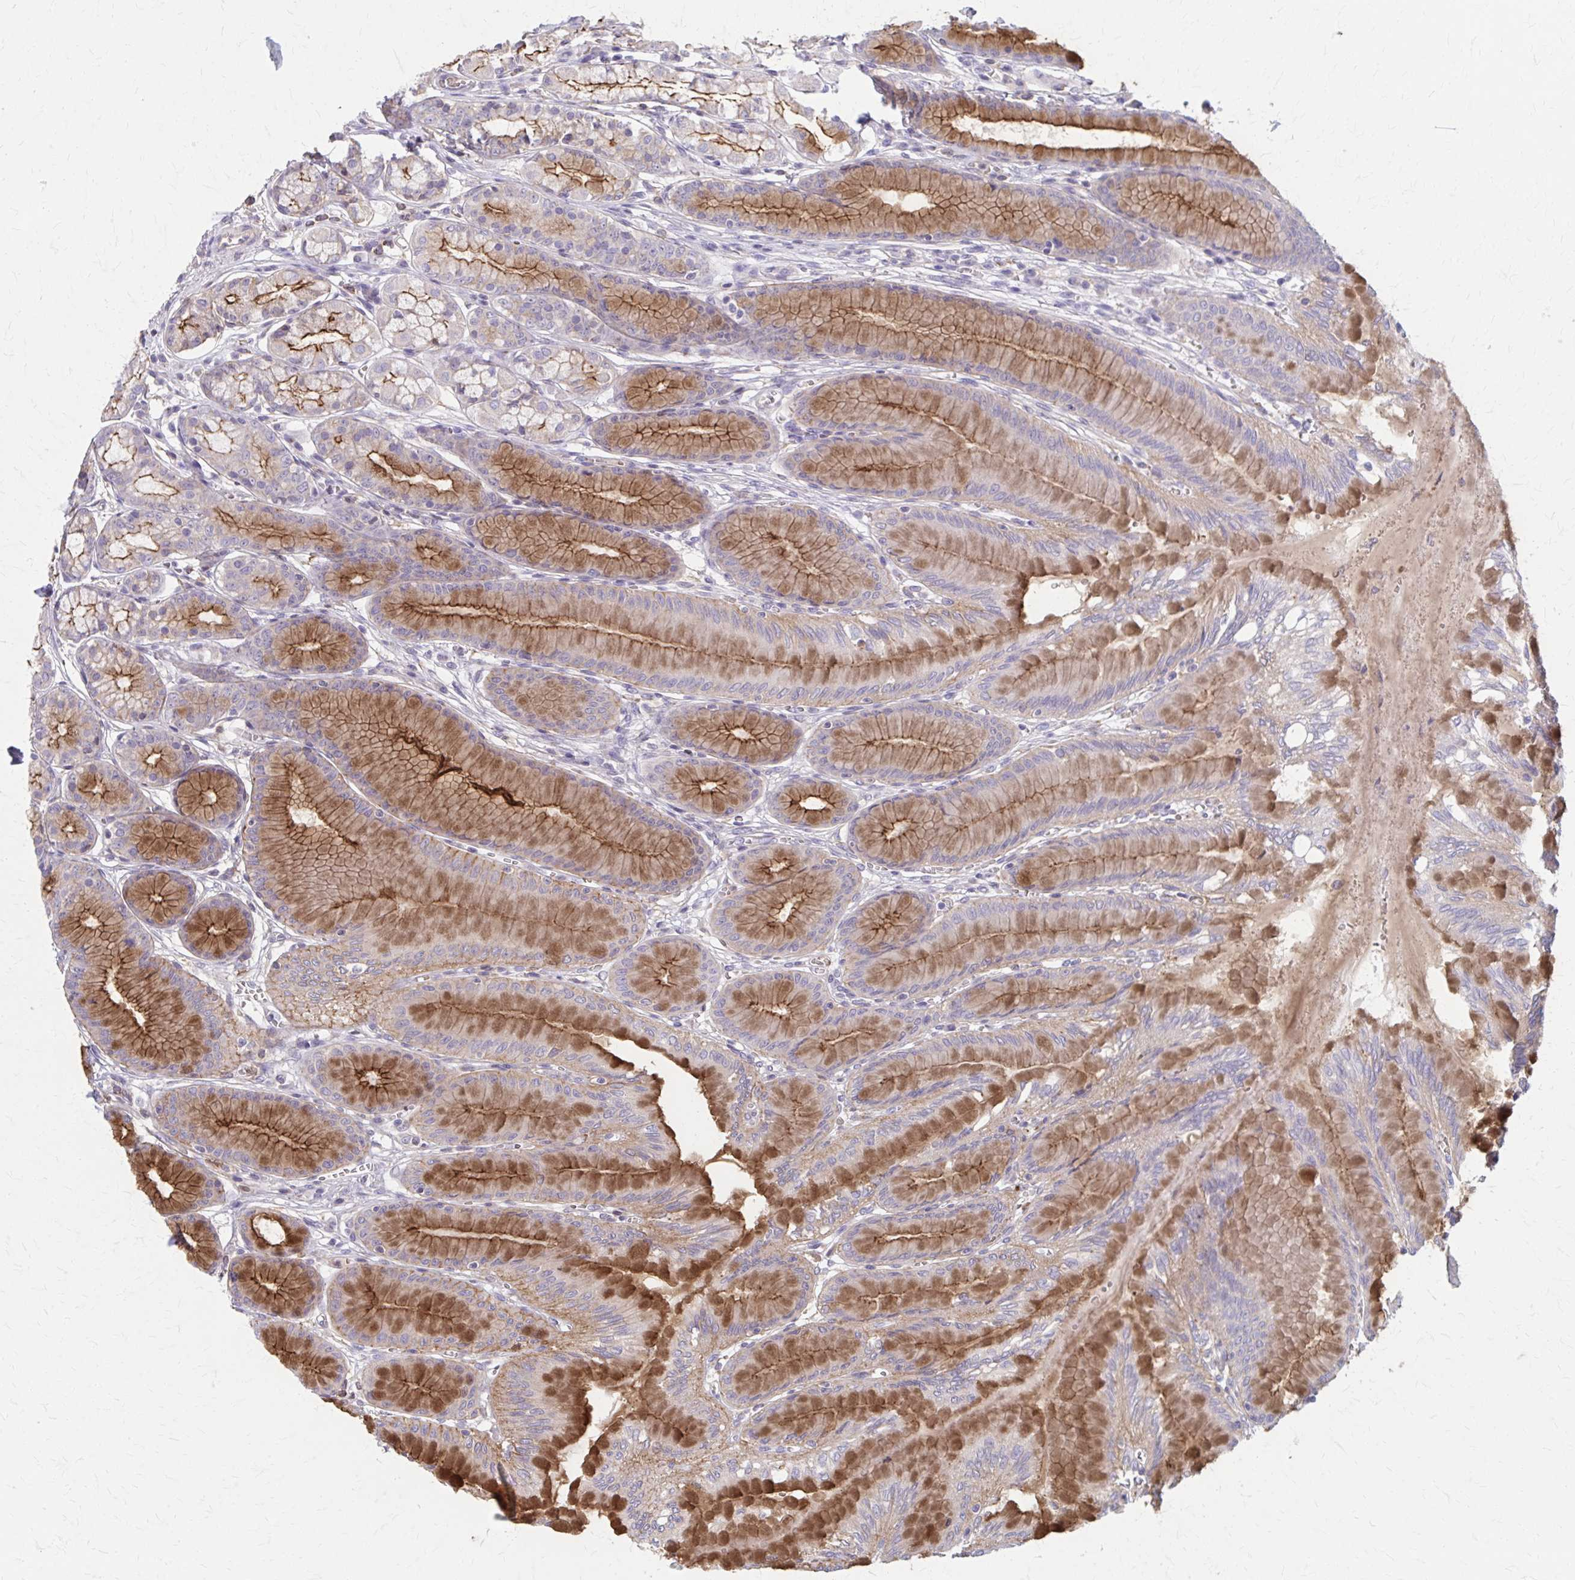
{"staining": {"intensity": "strong", "quantity": "25%-75%", "location": "cytoplasmic/membranous"}, "tissue": "stomach", "cell_type": "Glandular cells", "image_type": "normal", "snomed": [{"axis": "morphology", "description": "Normal tissue, NOS"}, {"axis": "topography", "description": "Stomach"}, {"axis": "topography", "description": "Stomach, lower"}], "caption": "Protein staining exhibits strong cytoplasmic/membranous staining in about 25%-75% of glandular cells in normal stomach.", "gene": "MMP14", "patient": {"sex": "male", "age": 76}}